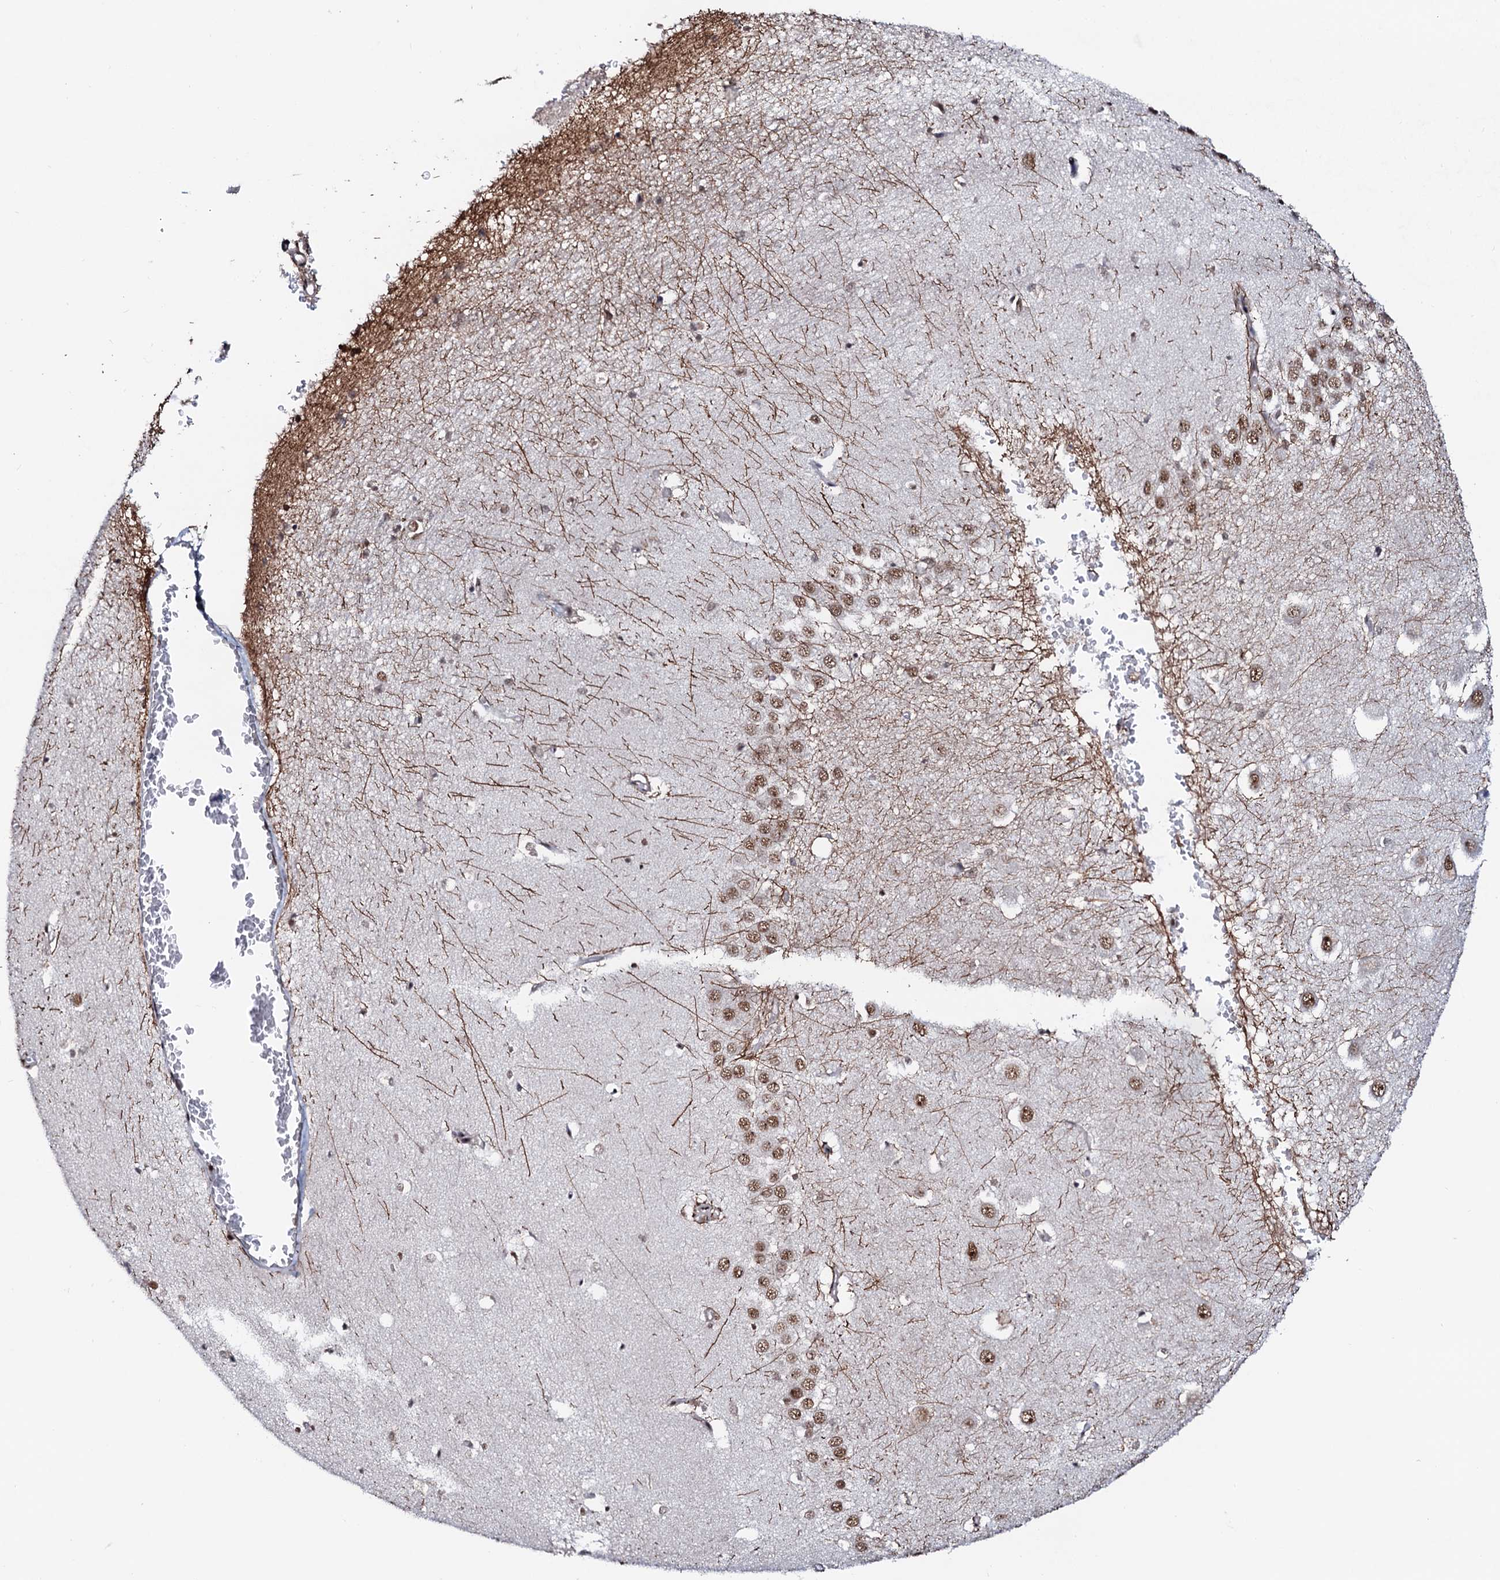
{"staining": {"intensity": "weak", "quantity": "<25%", "location": "nuclear"}, "tissue": "hippocampus", "cell_type": "Glial cells", "image_type": "normal", "snomed": [{"axis": "morphology", "description": "Normal tissue, NOS"}, {"axis": "topography", "description": "Hippocampus"}], "caption": "This is a micrograph of IHC staining of benign hippocampus, which shows no expression in glial cells.", "gene": "PRPF18", "patient": {"sex": "female", "age": 64}}